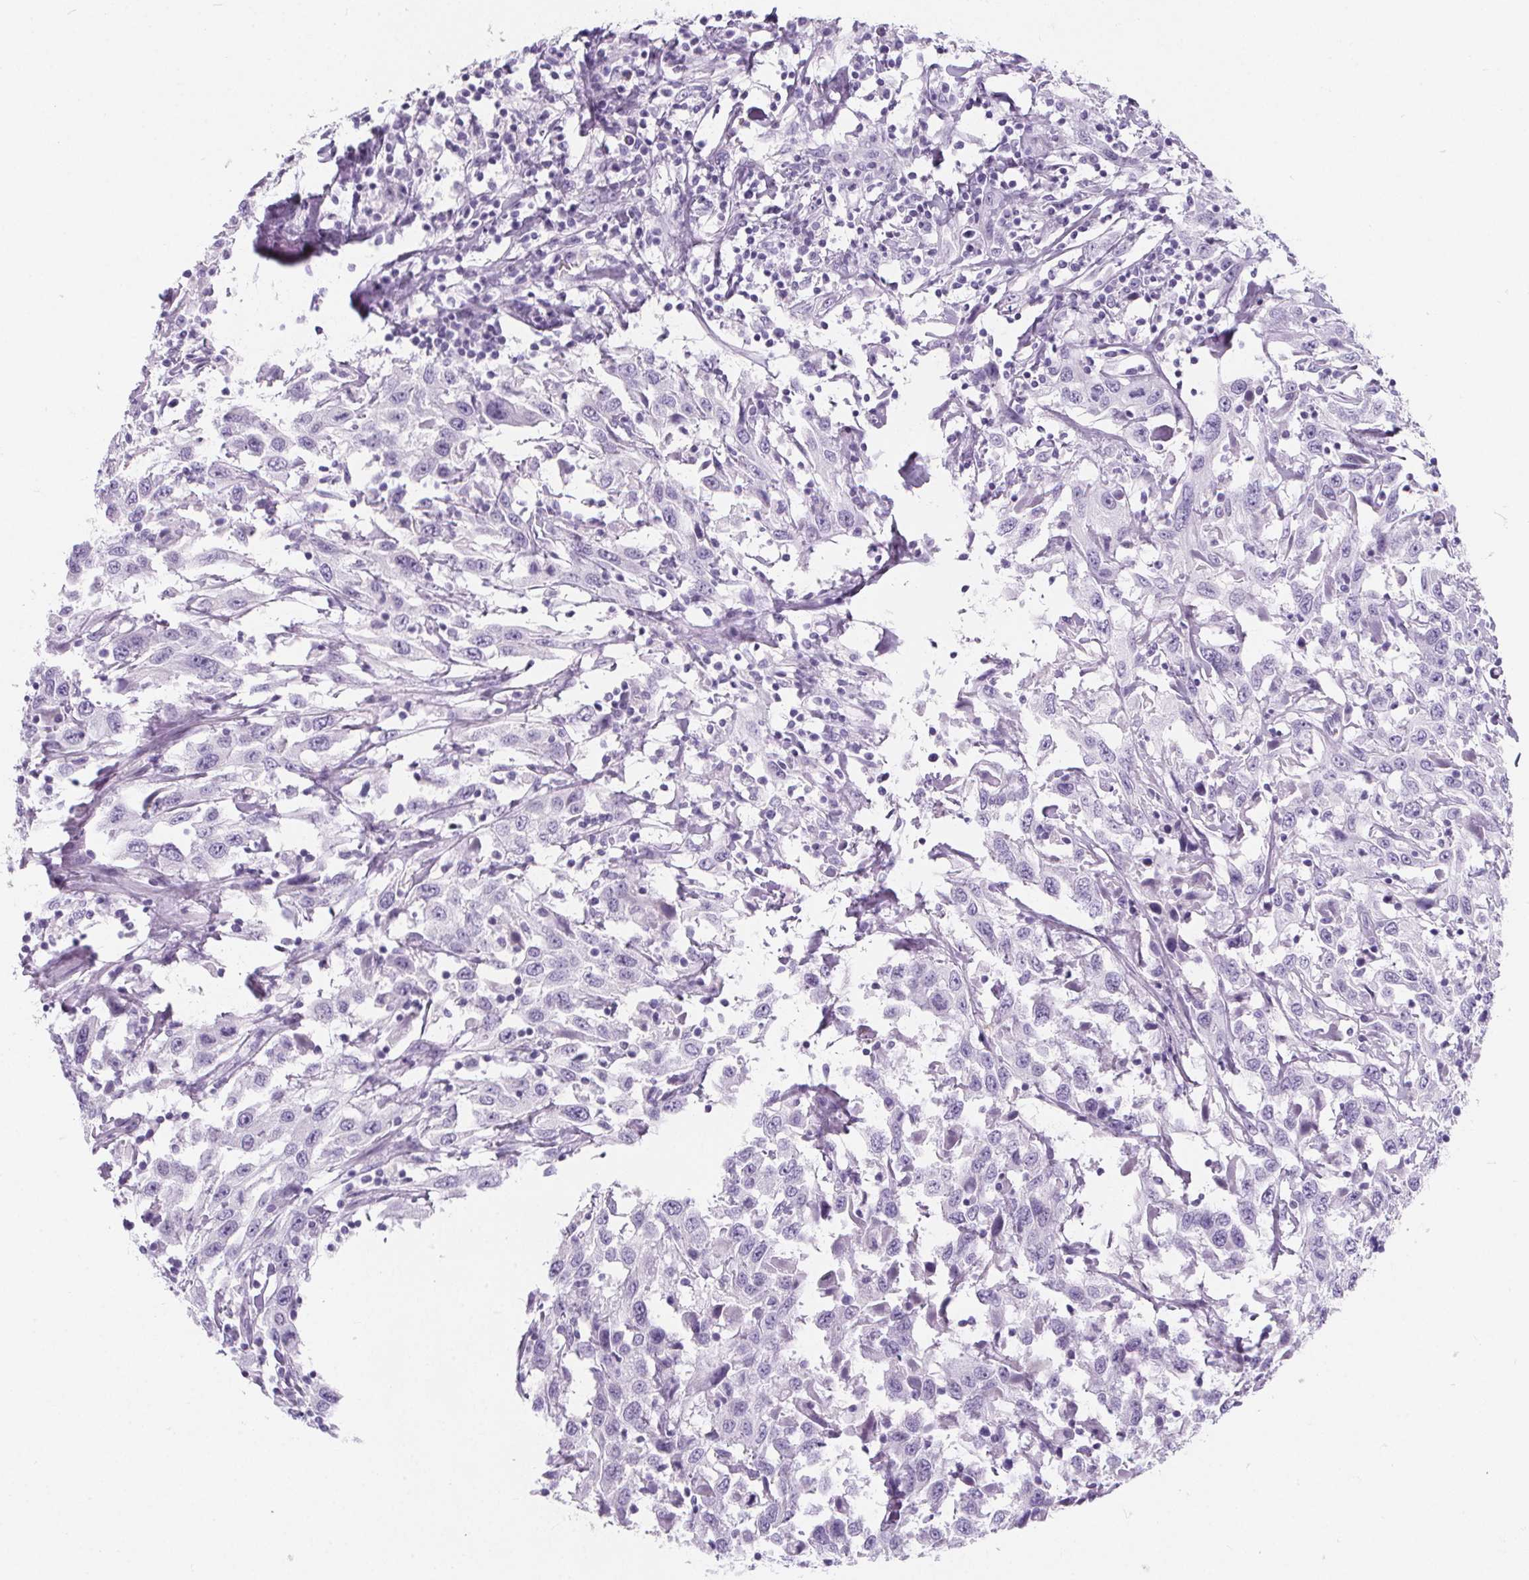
{"staining": {"intensity": "negative", "quantity": "none", "location": "none"}, "tissue": "urothelial cancer", "cell_type": "Tumor cells", "image_type": "cancer", "snomed": [{"axis": "morphology", "description": "Urothelial carcinoma, High grade"}, {"axis": "topography", "description": "Urinary bladder"}], "caption": "Tumor cells show no significant protein positivity in urothelial cancer.", "gene": "ADRB1", "patient": {"sex": "male", "age": 61}}